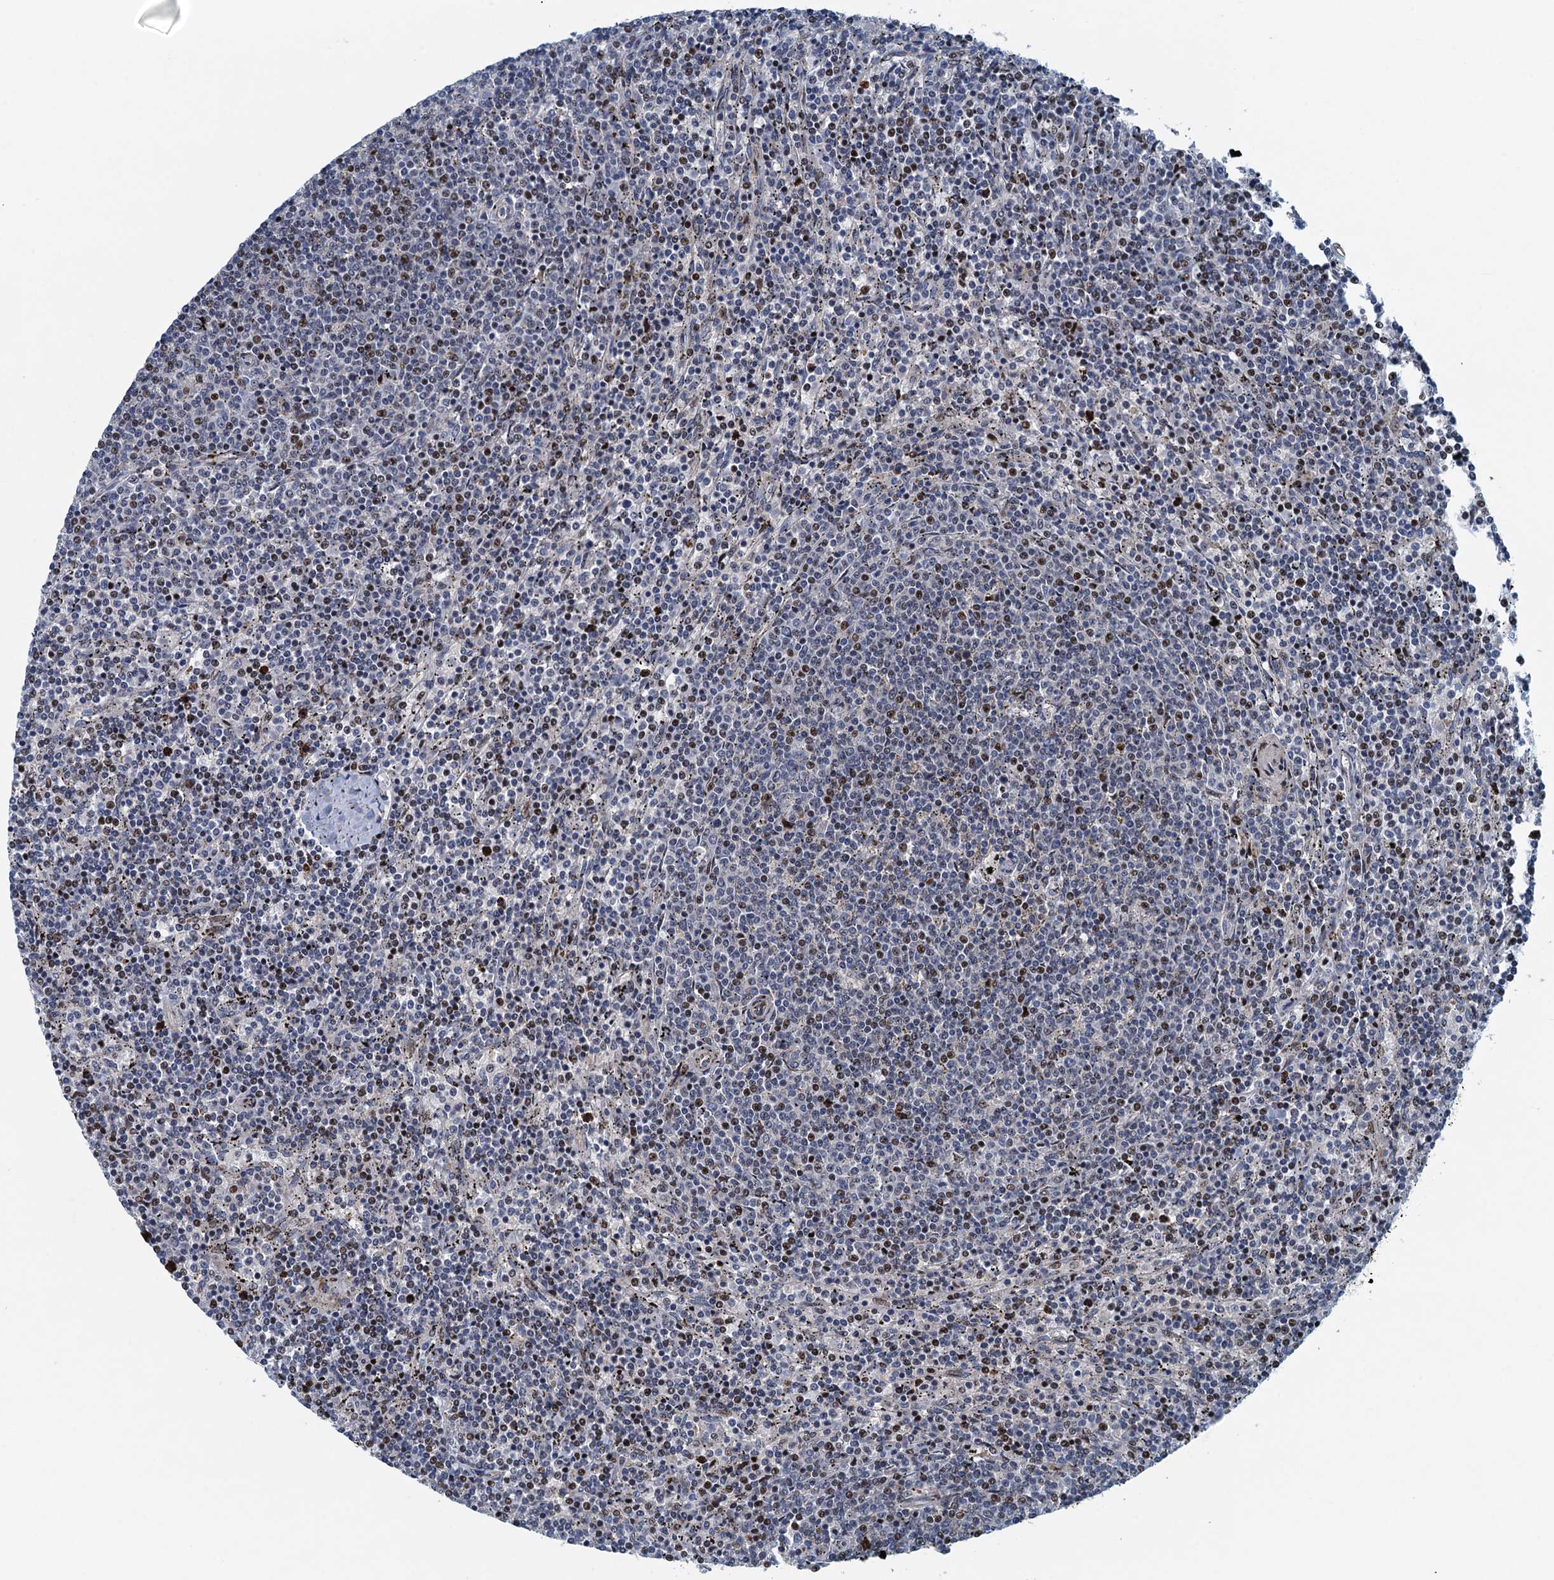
{"staining": {"intensity": "negative", "quantity": "none", "location": "none"}, "tissue": "lymphoma", "cell_type": "Tumor cells", "image_type": "cancer", "snomed": [{"axis": "morphology", "description": "Malignant lymphoma, non-Hodgkin's type, Low grade"}, {"axis": "topography", "description": "Spleen"}], "caption": "DAB (3,3'-diaminobenzidine) immunohistochemical staining of lymphoma reveals no significant staining in tumor cells.", "gene": "ANKRD13D", "patient": {"sex": "female", "age": 50}}